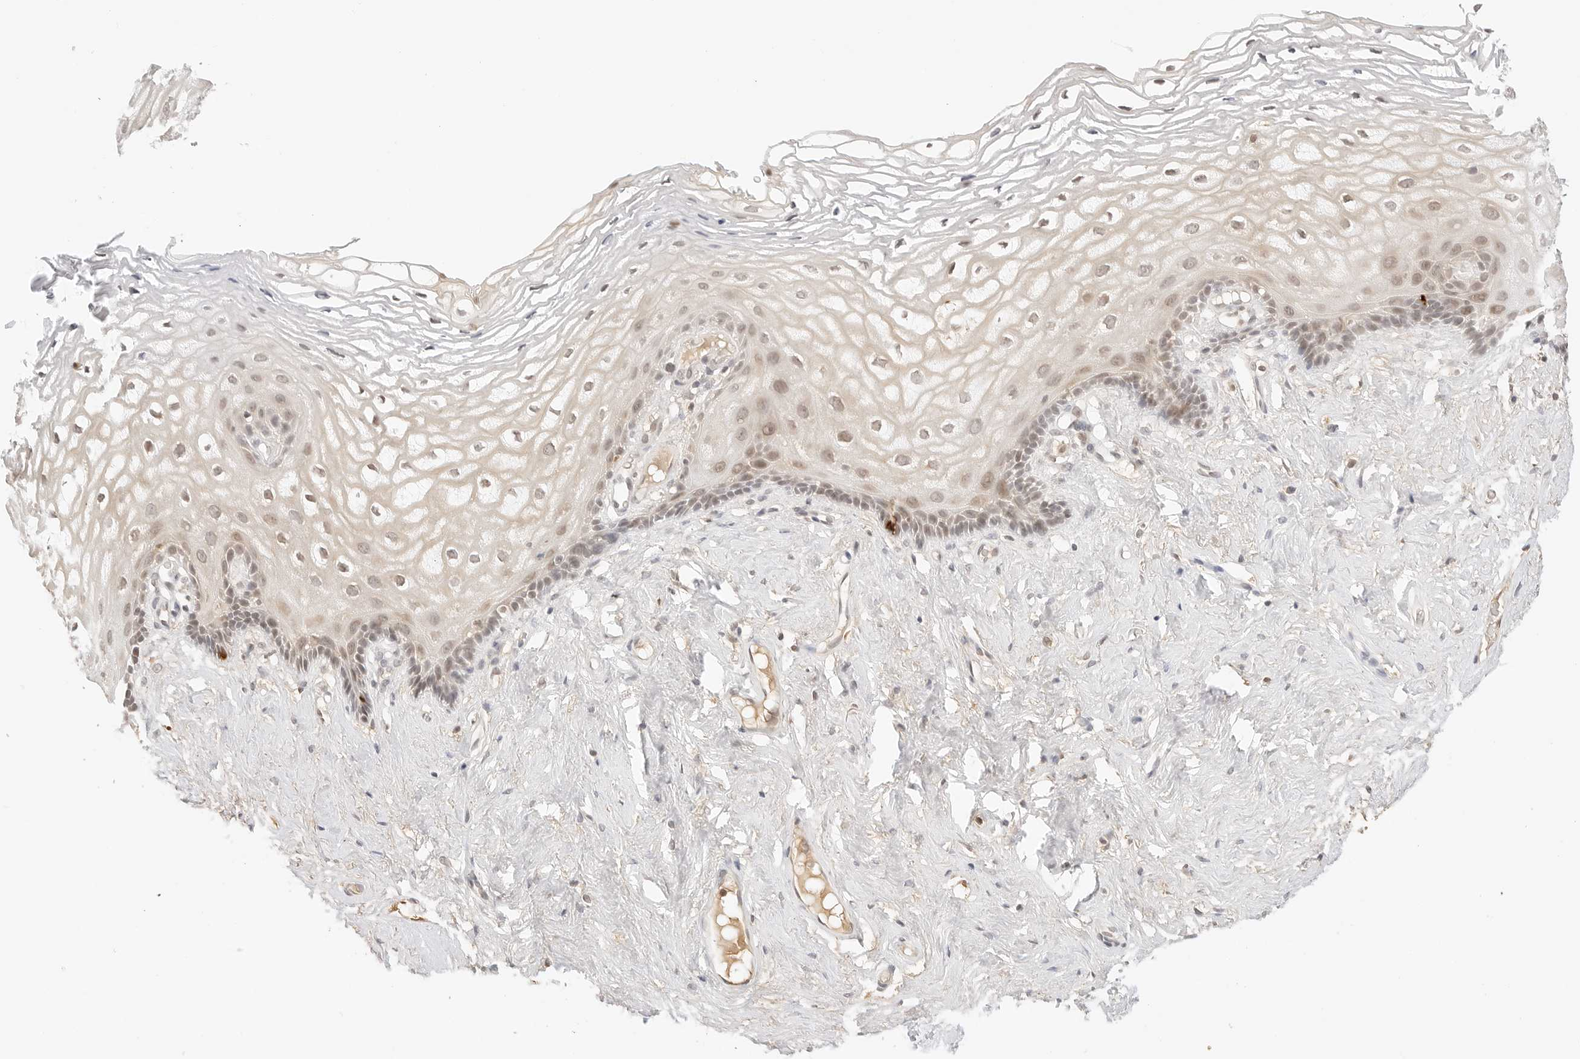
{"staining": {"intensity": "weak", "quantity": ">75%", "location": "nuclear"}, "tissue": "vagina", "cell_type": "Squamous epithelial cells", "image_type": "normal", "snomed": [{"axis": "morphology", "description": "Normal tissue, NOS"}, {"axis": "morphology", "description": "Adenocarcinoma, NOS"}, {"axis": "topography", "description": "Rectum"}, {"axis": "topography", "description": "Vagina"}], "caption": "Human vagina stained with a brown dye demonstrates weak nuclear positive expression in approximately >75% of squamous epithelial cells.", "gene": "SEPTIN4", "patient": {"sex": "female", "age": 71}}